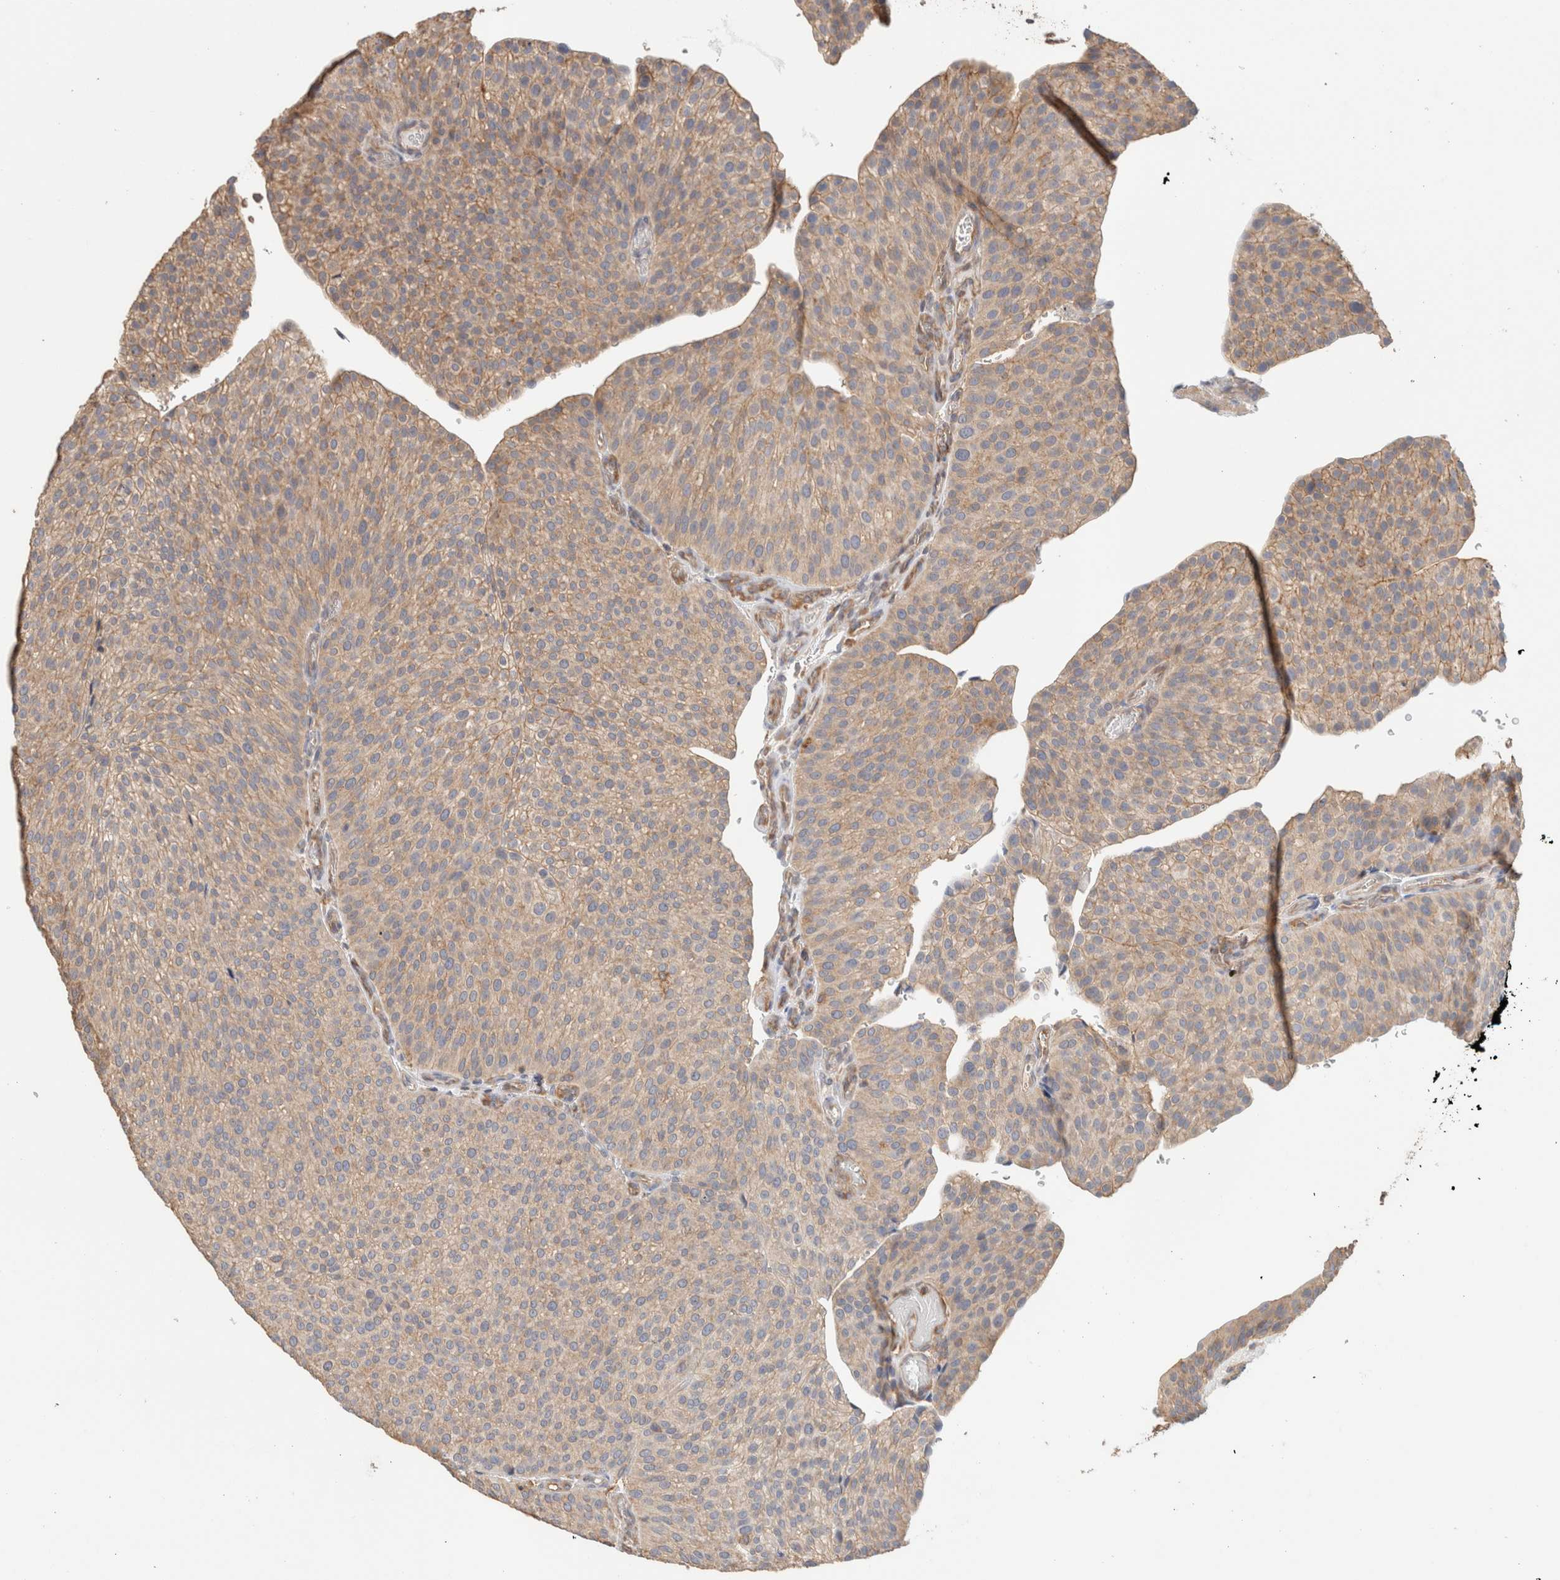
{"staining": {"intensity": "weak", "quantity": ">75%", "location": "cytoplasmic/membranous"}, "tissue": "urothelial cancer", "cell_type": "Tumor cells", "image_type": "cancer", "snomed": [{"axis": "morphology", "description": "Normal tissue, NOS"}, {"axis": "morphology", "description": "Urothelial carcinoma, Low grade"}, {"axis": "topography", "description": "Smooth muscle"}, {"axis": "topography", "description": "Urinary bladder"}], "caption": "The histopathology image displays a brown stain indicating the presence of a protein in the cytoplasmic/membranous of tumor cells in urothelial cancer.", "gene": "CFAP418", "patient": {"sex": "male", "age": 60}}